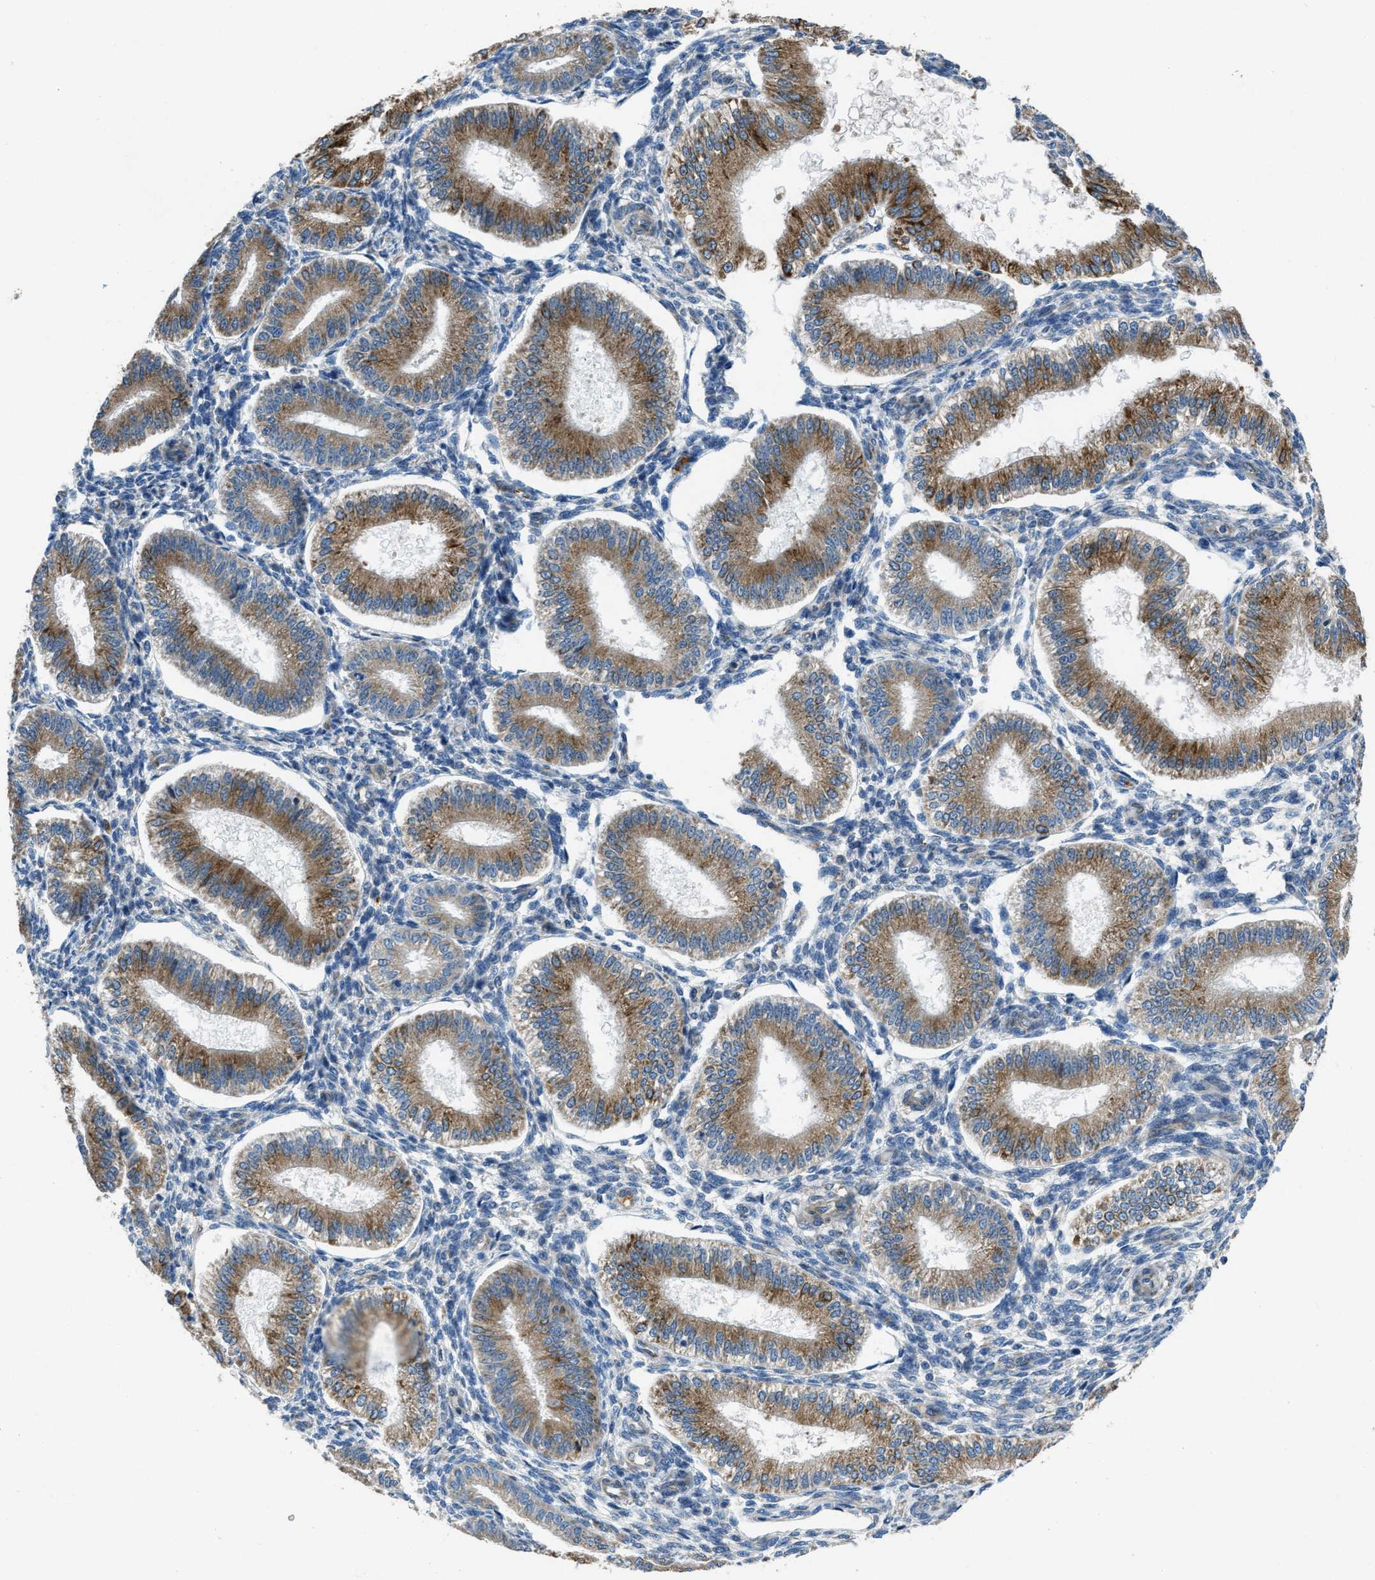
{"staining": {"intensity": "weak", "quantity": "<25%", "location": "cytoplasmic/membranous"}, "tissue": "endometrium", "cell_type": "Cells in endometrial stroma", "image_type": "normal", "snomed": [{"axis": "morphology", "description": "Normal tissue, NOS"}, {"axis": "topography", "description": "Endometrium"}], "caption": "The micrograph exhibits no significant expression in cells in endometrial stroma of endometrium.", "gene": "GGCX", "patient": {"sex": "female", "age": 39}}